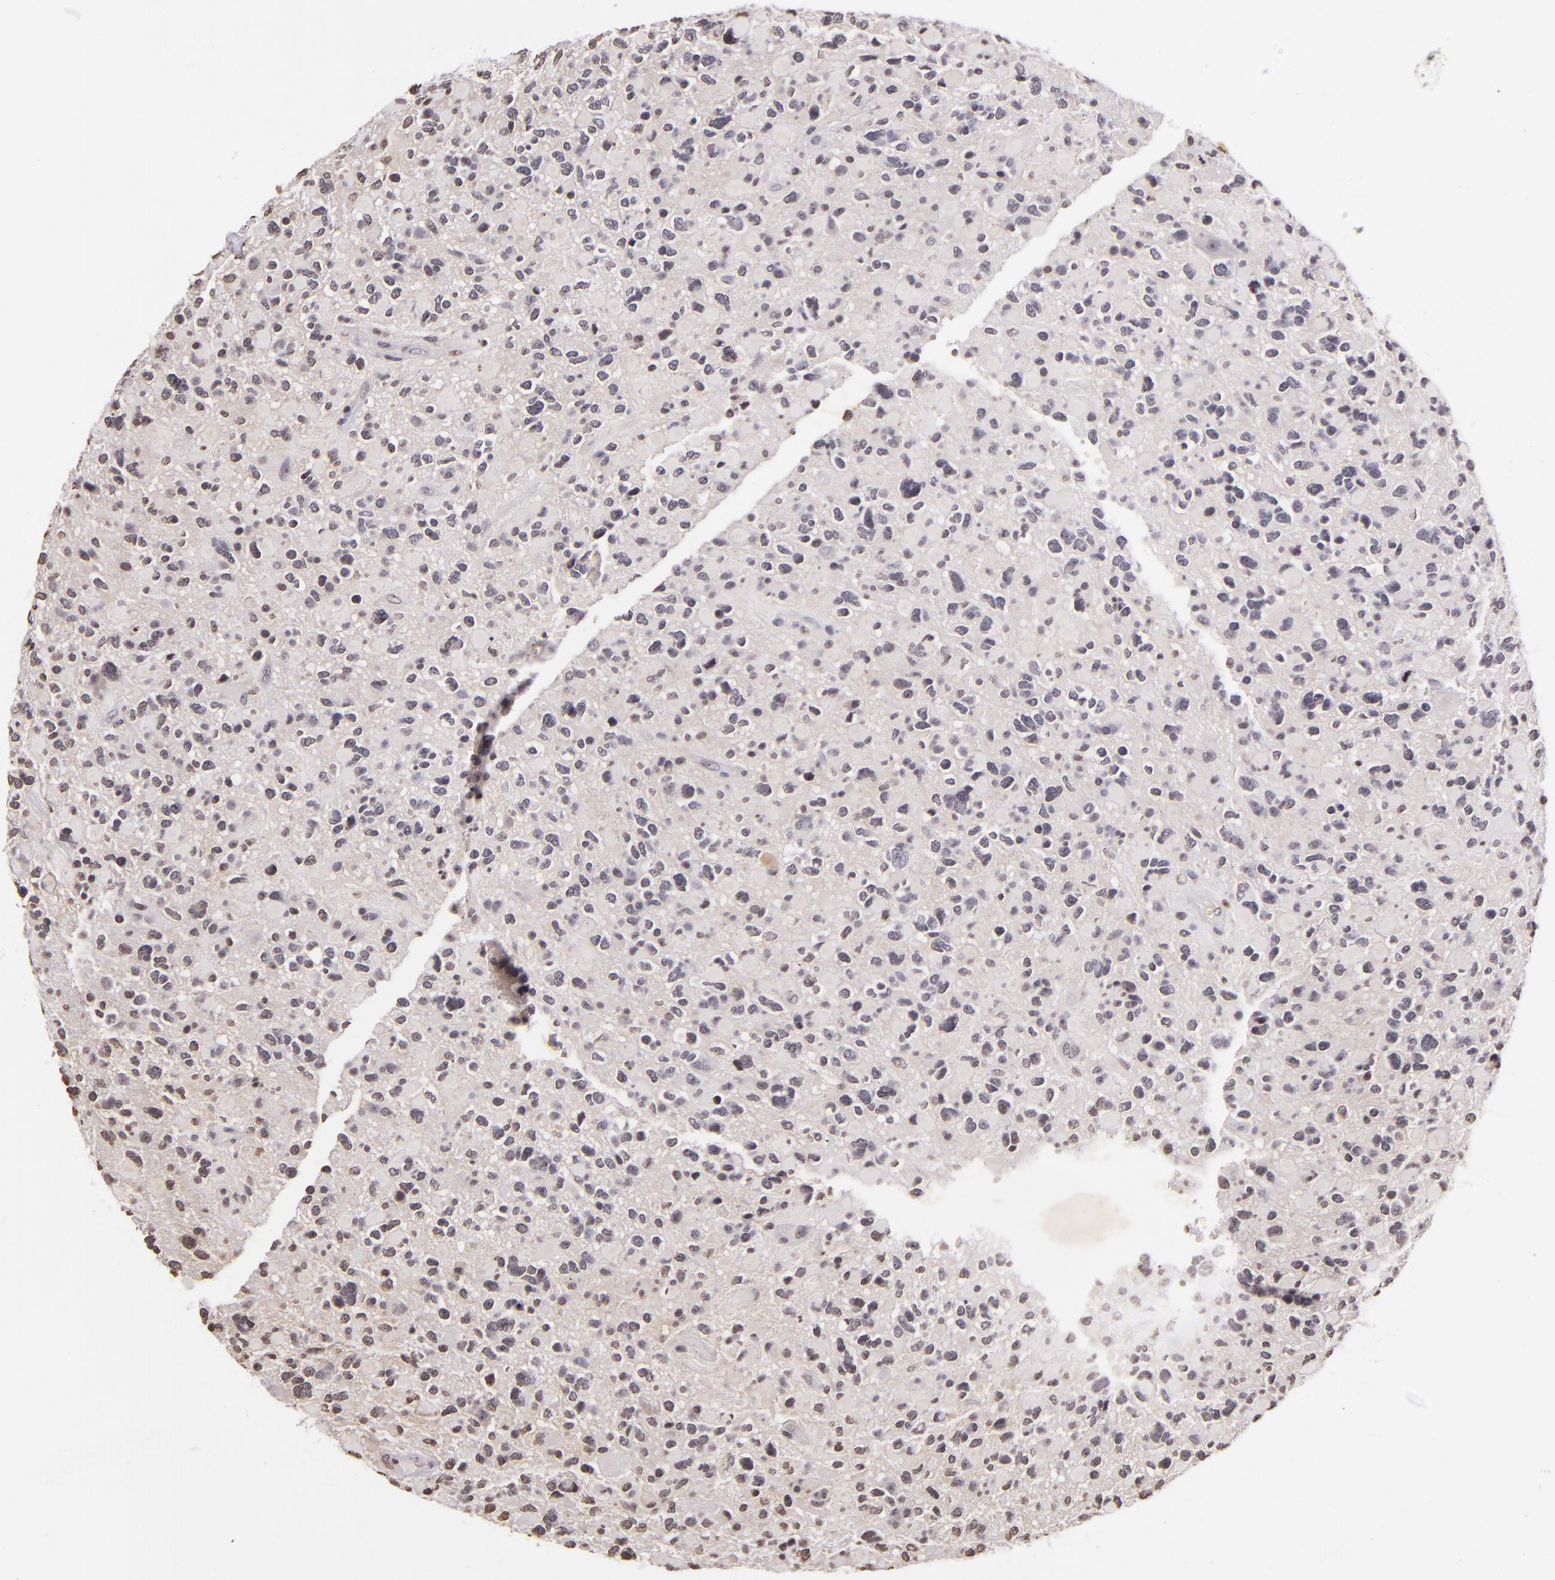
{"staining": {"intensity": "negative", "quantity": "none", "location": "none"}, "tissue": "glioma", "cell_type": "Tumor cells", "image_type": "cancer", "snomed": [{"axis": "morphology", "description": "Glioma, malignant, High grade"}, {"axis": "topography", "description": "Brain"}], "caption": "DAB immunohistochemical staining of human malignant high-grade glioma demonstrates no significant positivity in tumor cells.", "gene": "THRB", "patient": {"sex": "female", "age": 37}}